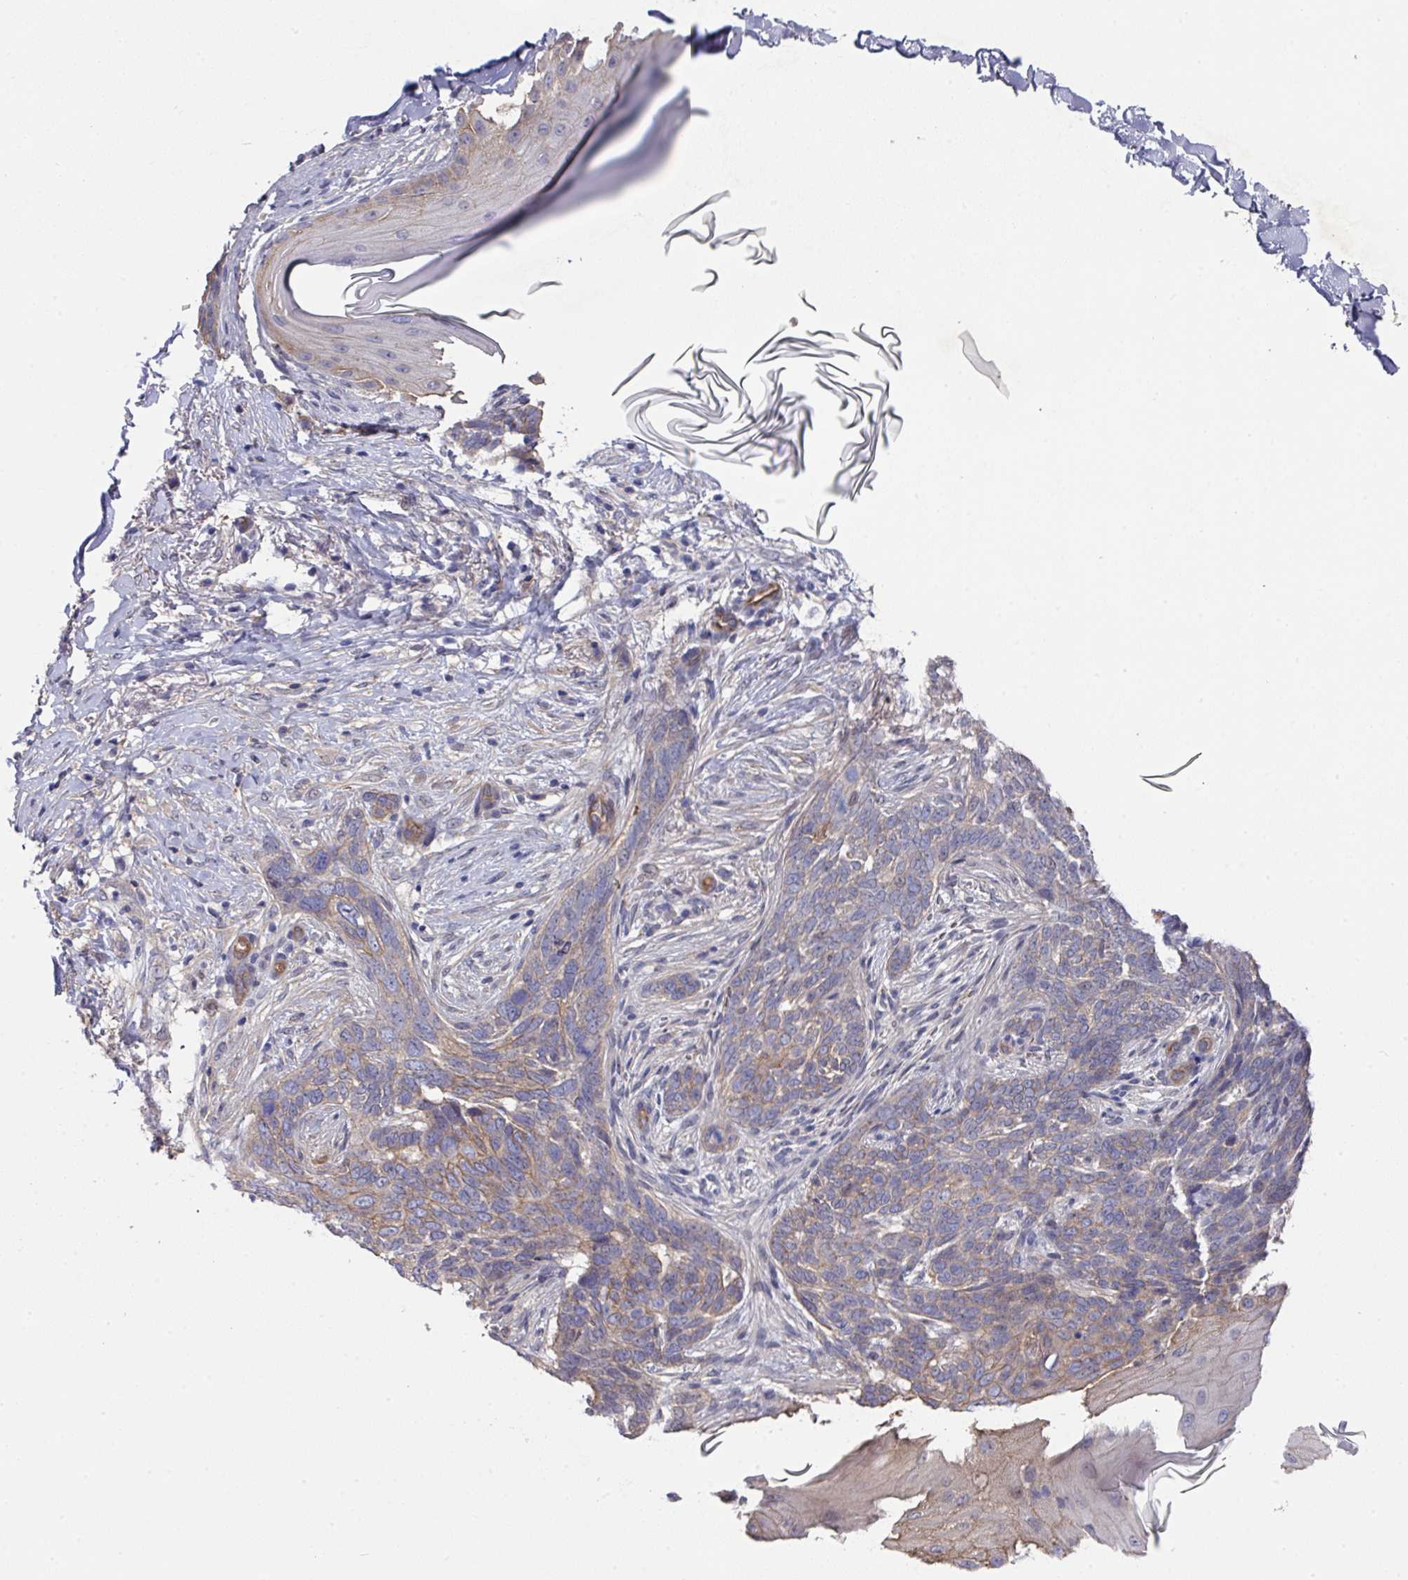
{"staining": {"intensity": "moderate", "quantity": "<25%", "location": "cytoplasmic/membranous"}, "tissue": "skin cancer", "cell_type": "Tumor cells", "image_type": "cancer", "snomed": [{"axis": "morphology", "description": "Normal tissue, NOS"}, {"axis": "morphology", "description": "Basal cell carcinoma"}, {"axis": "topography", "description": "Skin"}], "caption": "Tumor cells exhibit moderate cytoplasmic/membranous staining in approximately <25% of cells in skin cancer.", "gene": "PRR5", "patient": {"sex": "female", "age": 67}}